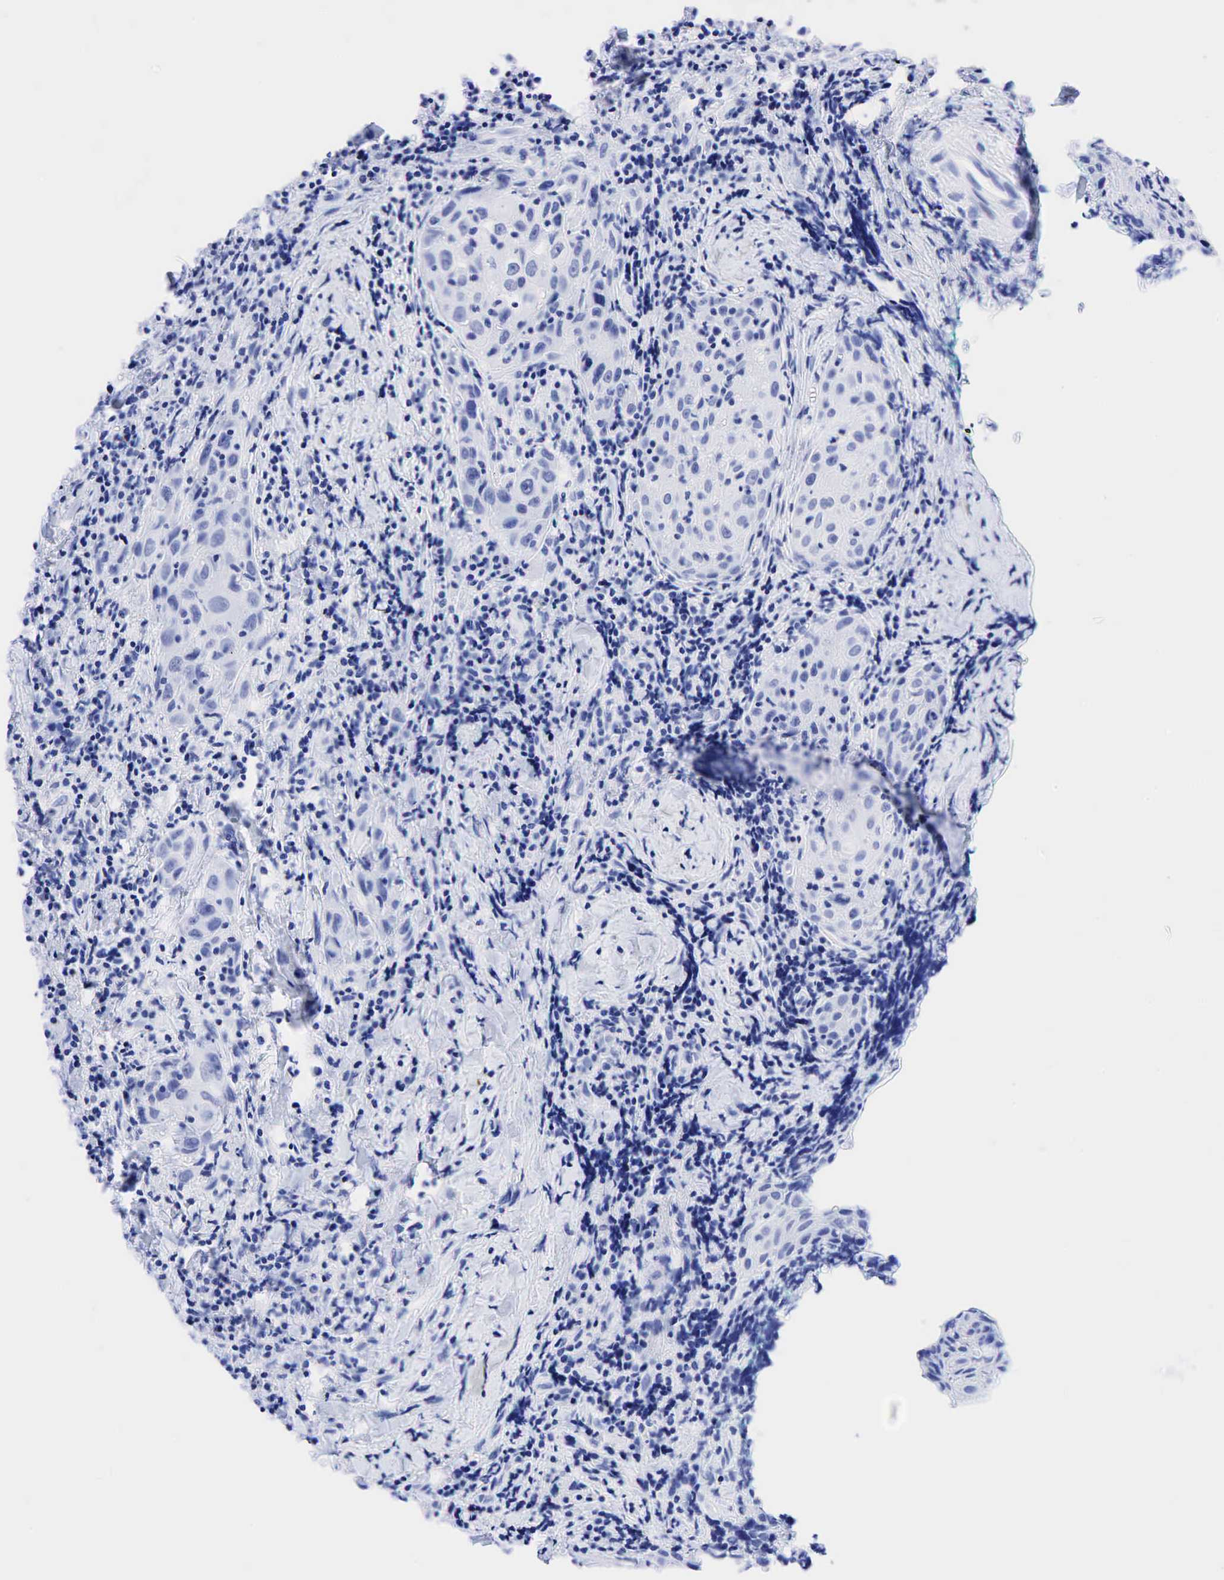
{"staining": {"intensity": "negative", "quantity": "none", "location": "none"}, "tissue": "head and neck cancer", "cell_type": "Tumor cells", "image_type": "cancer", "snomed": [{"axis": "morphology", "description": "Squamous cell carcinoma, NOS"}, {"axis": "topography", "description": "Oral tissue"}, {"axis": "topography", "description": "Head-Neck"}], "caption": "This is an immunohistochemistry micrograph of head and neck cancer (squamous cell carcinoma). There is no positivity in tumor cells.", "gene": "CHGA", "patient": {"sex": "female", "age": 82}}